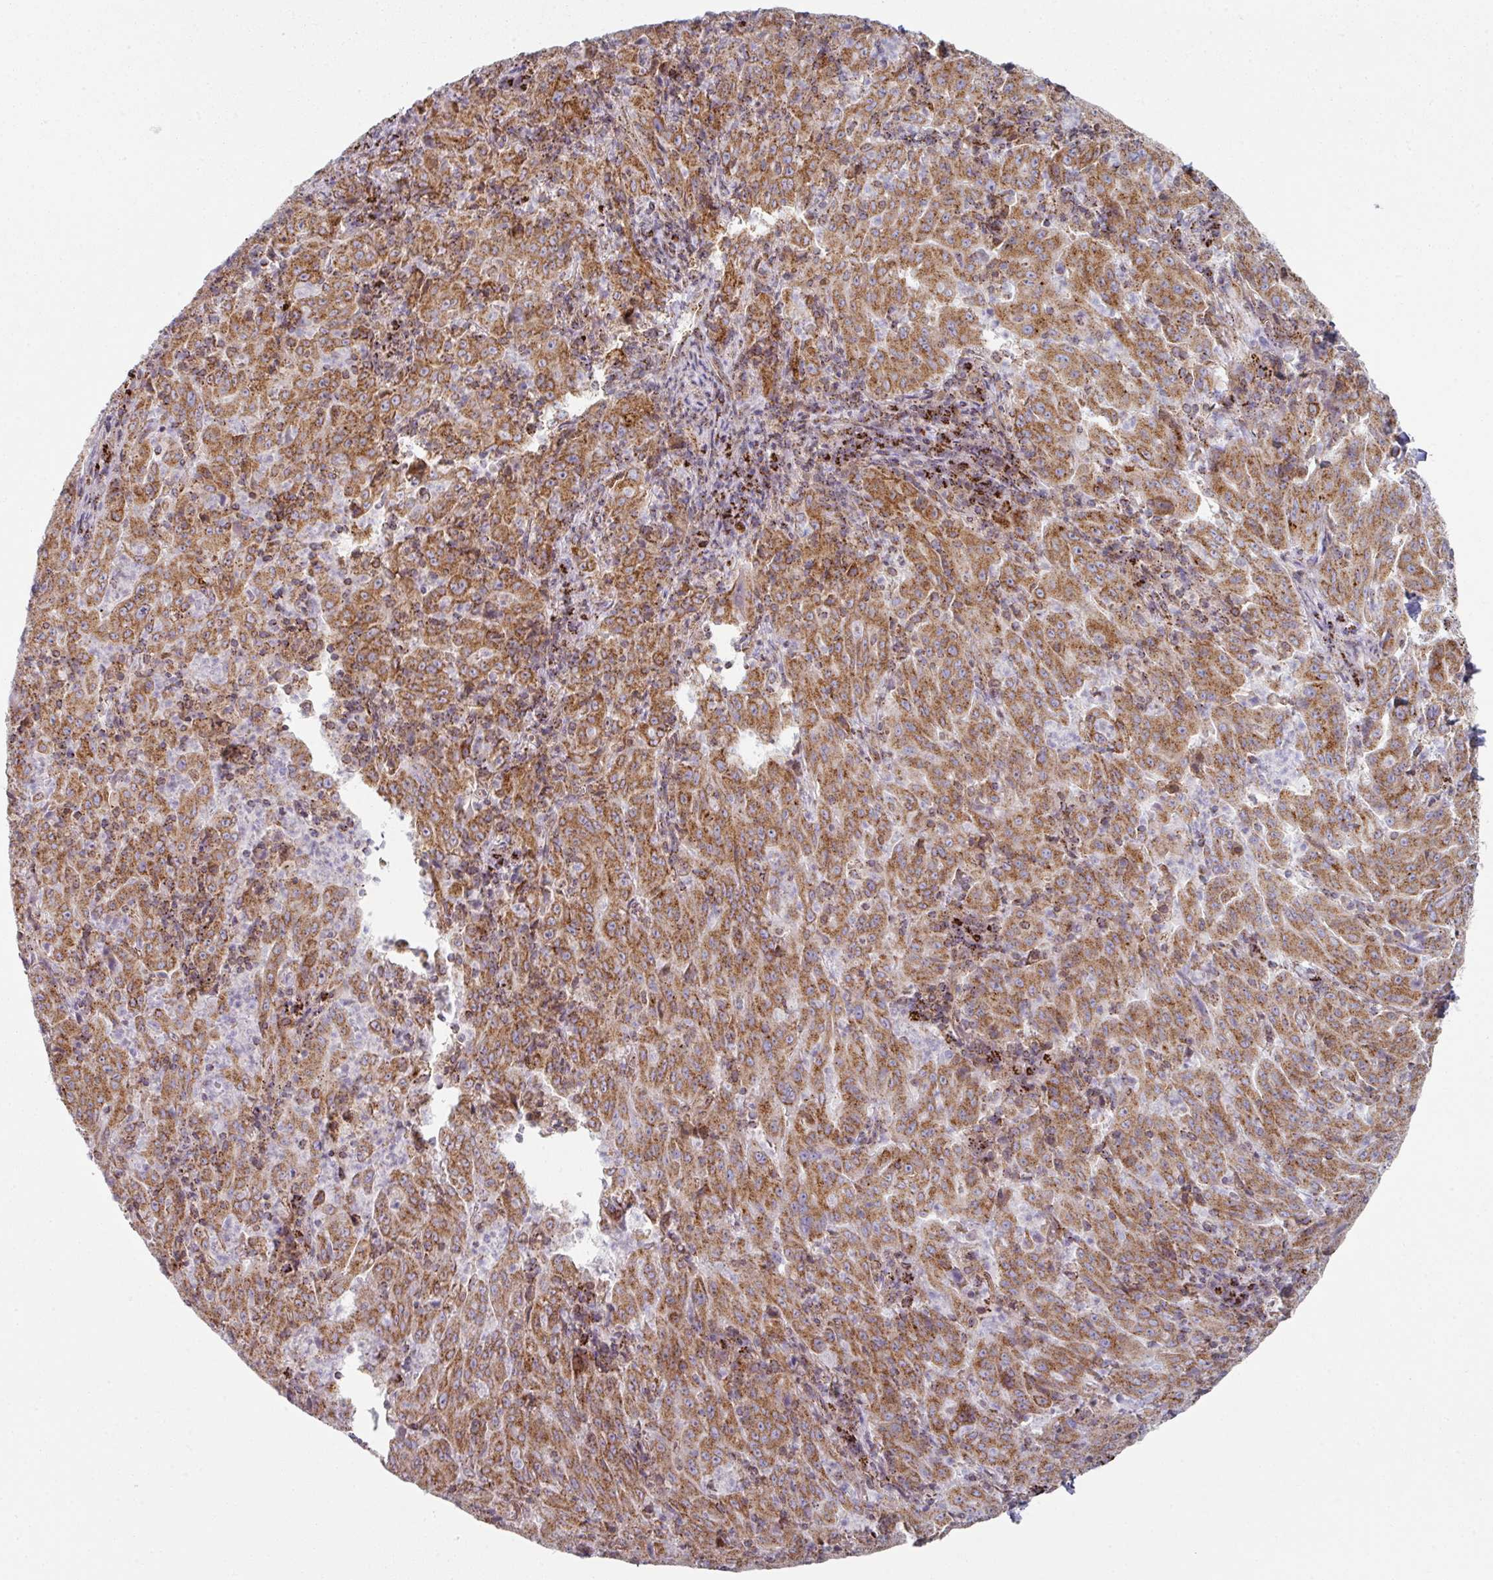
{"staining": {"intensity": "moderate", "quantity": ">75%", "location": "cytoplasmic/membranous"}, "tissue": "pancreatic cancer", "cell_type": "Tumor cells", "image_type": "cancer", "snomed": [{"axis": "morphology", "description": "Adenocarcinoma, NOS"}, {"axis": "topography", "description": "Pancreas"}], "caption": "Pancreatic adenocarcinoma was stained to show a protein in brown. There is medium levels of moderate cytoplasmic/membranous positivity in approximately >75% of tumor cells. (Stains: DAB in brown, nuclei in blue, Microscopy: brightfield microscopy at high magnification).", "gene": "CCDC85B", "patient": {"sex": "male", "age": 63}}